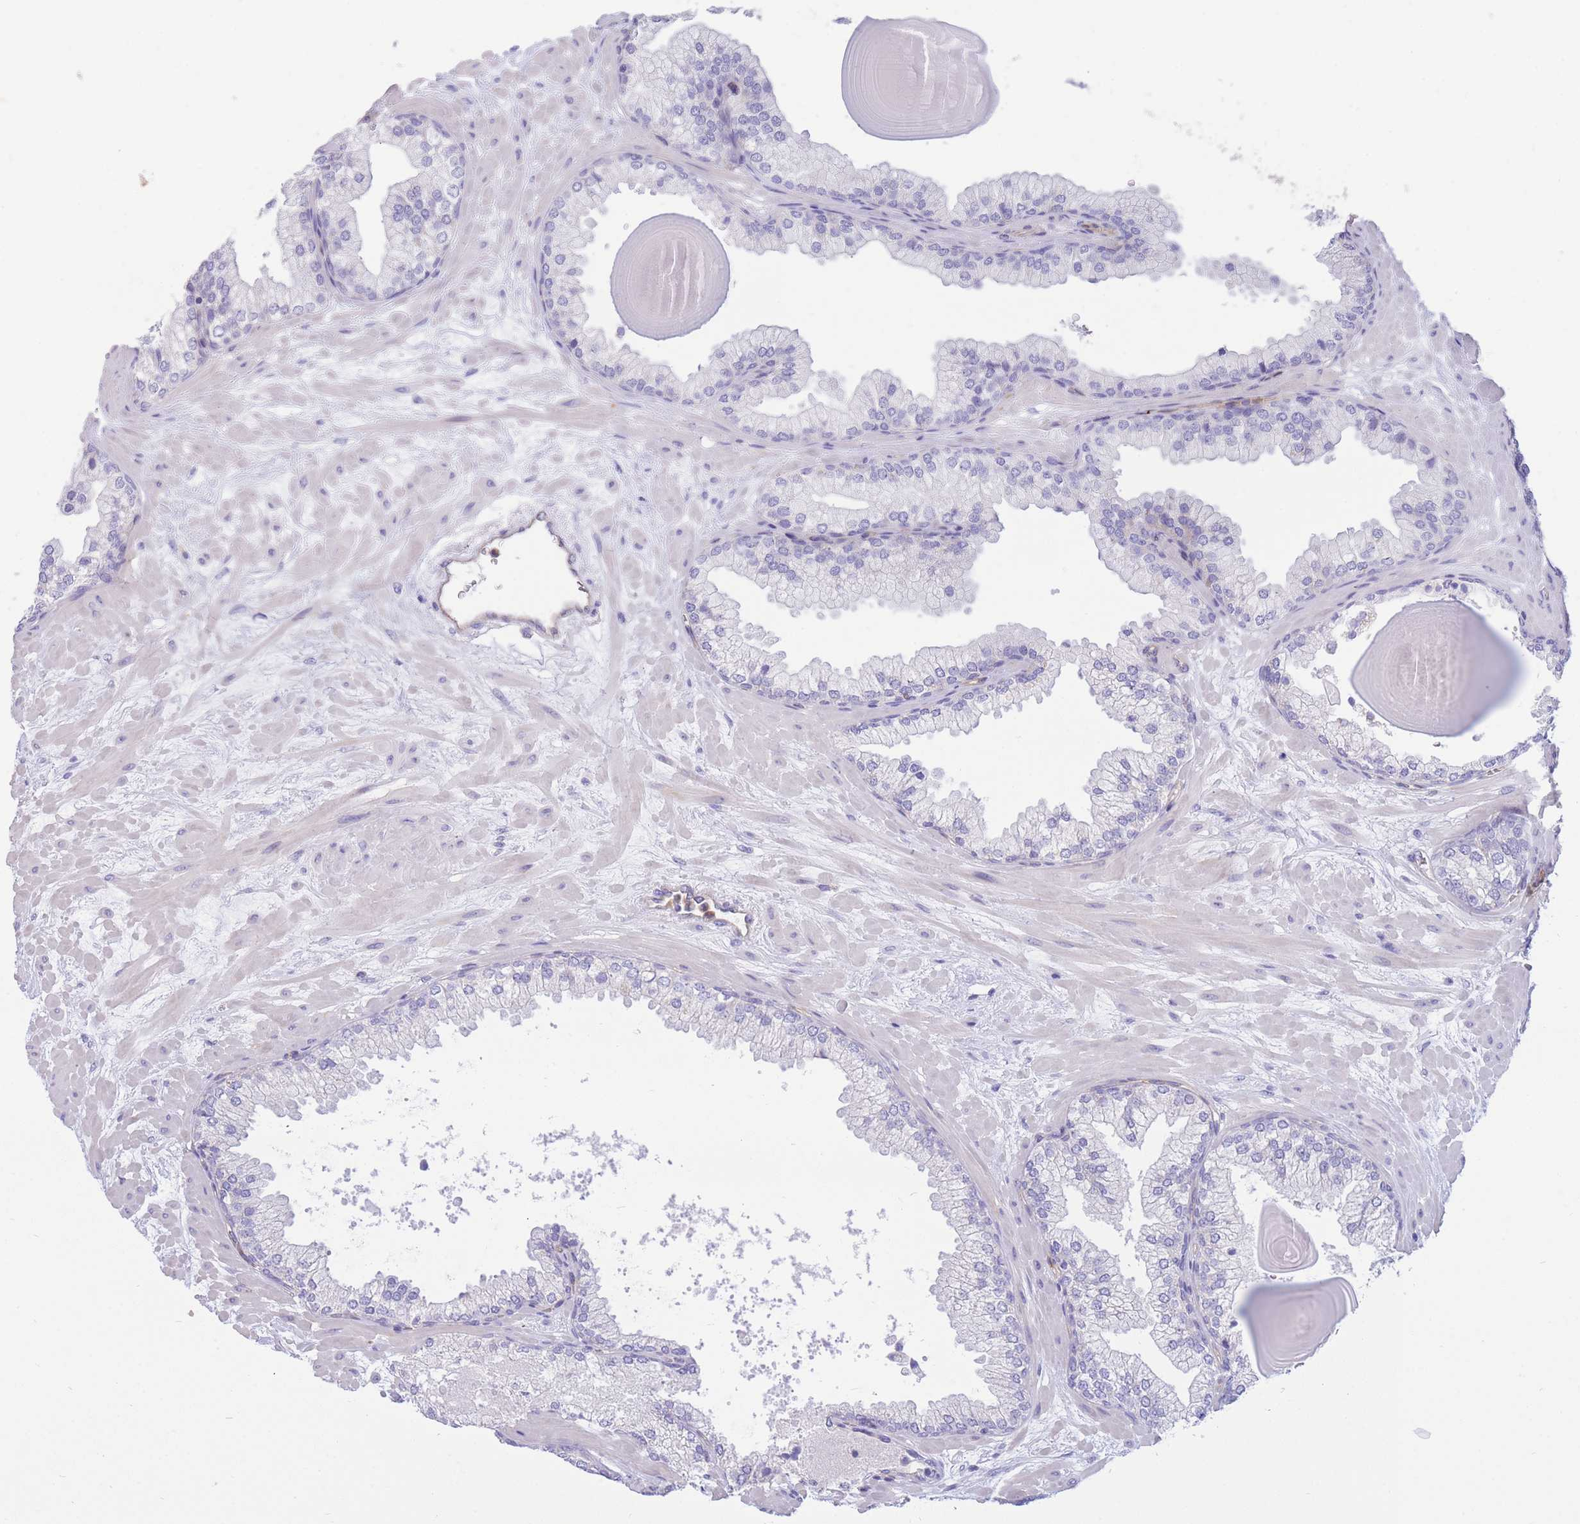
{"staining": {"intensity": "negative", "quantity": "none", "location": "none"}, "tissue": "prostate", "cell_type": "Glandular cells", "image_type": "normal", "snomed": [{"axis": "morphology", "description": "Normal tissue, NOS"}, {"axis": "topography", "description": "Prostate"}], "caption": "Immunohistochemistry image of normal prostate stained for a protein (brown), which exhibits no expression in glandular cells. (DAB immunohistochemistry, high magnification).", "gene": "SULT1A1", "patient": {"sex": "male", "age": 61}}